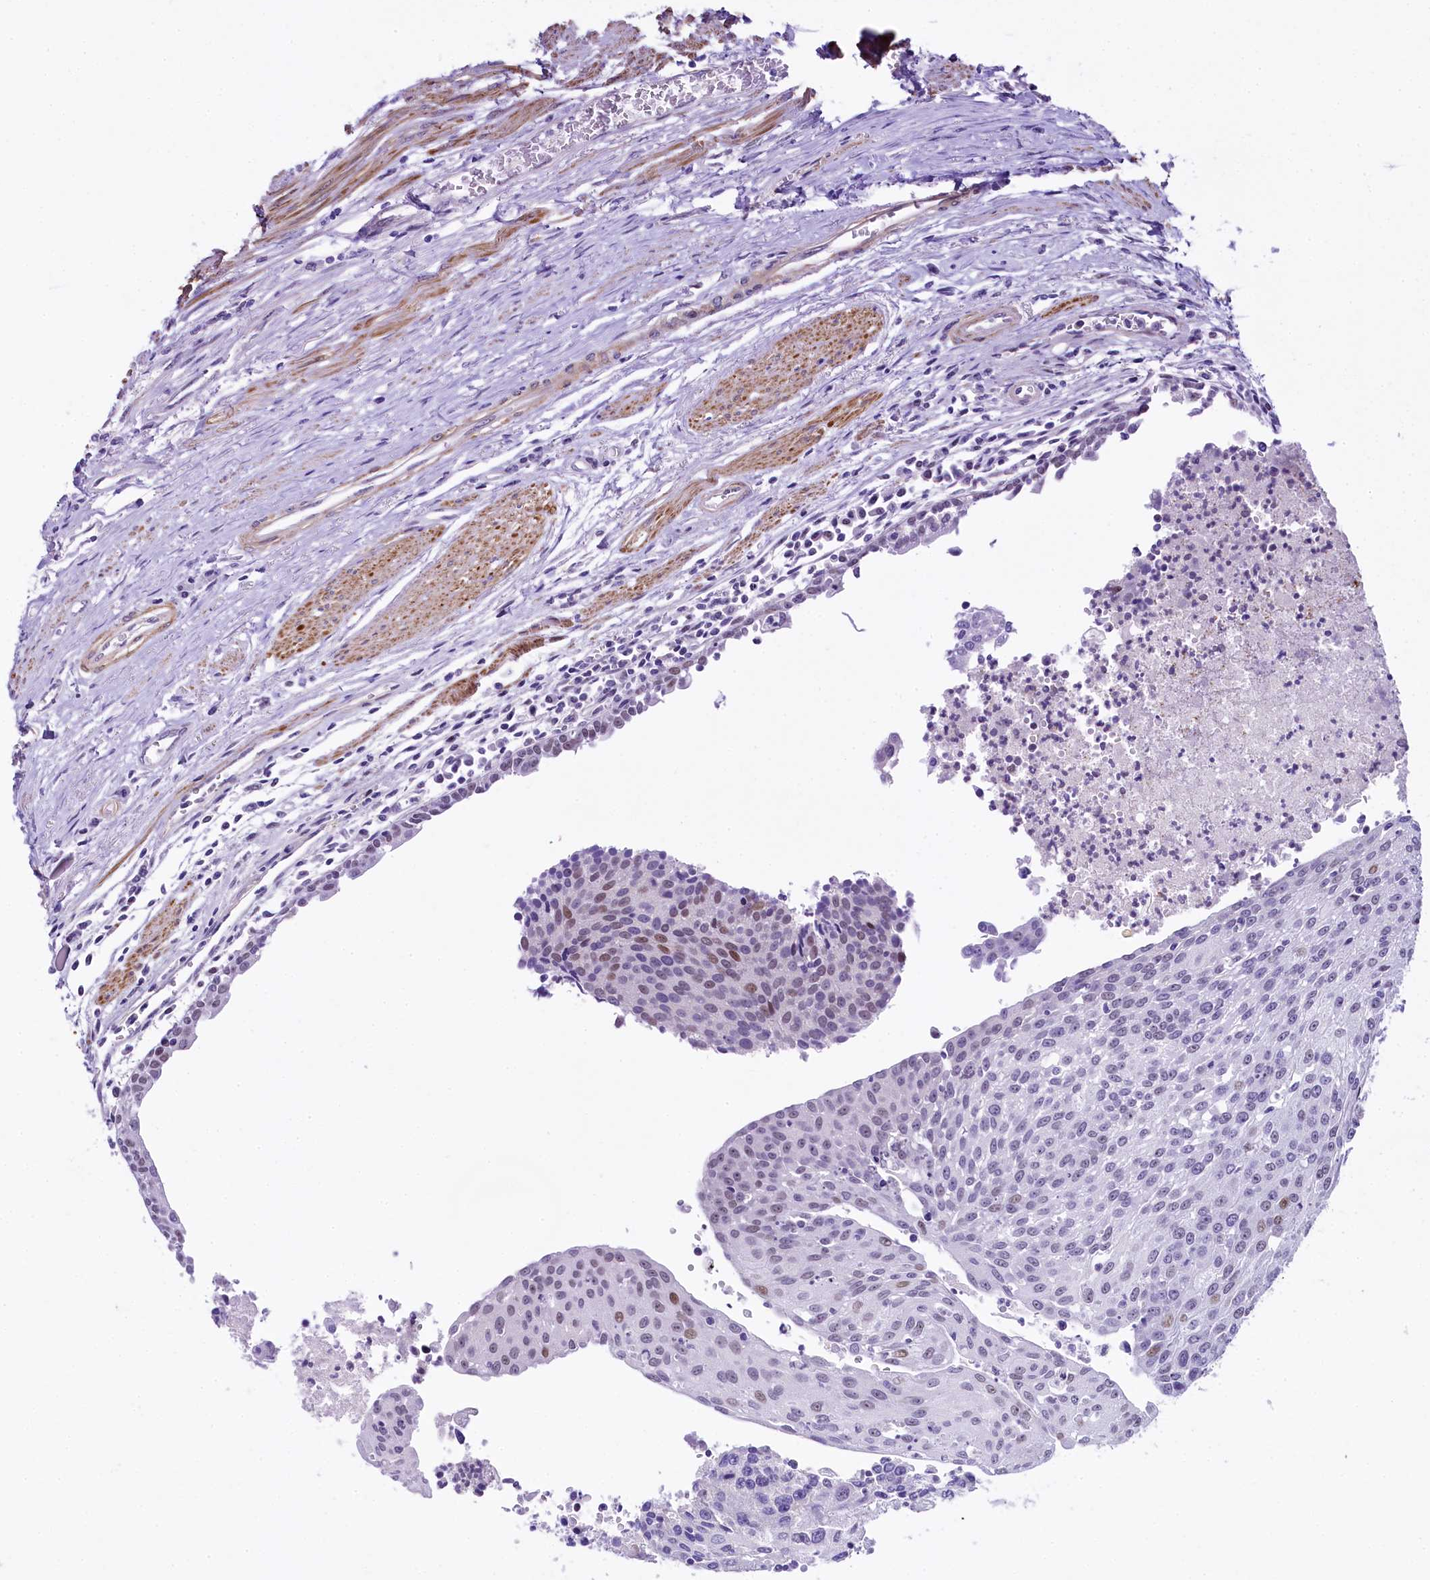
{"staining": {"intensity": "weak", "quantity": "<25%", "location": "nuclear"}, "tissue": "urothelial cancer", "cell_type": "Tumor cells", "image_type": "cancer", "snomed": [{"axis": "morphology", "description": "Urothelial carcinoma, High grade"}, {"axis": "topography", "description": "Urinary bladder"}], "caption": "Tumor cells are negative for brown protein staining in urothelial cancer.", "gene": "SAMD10", "patient": {"sex": "female", "age": 85}}